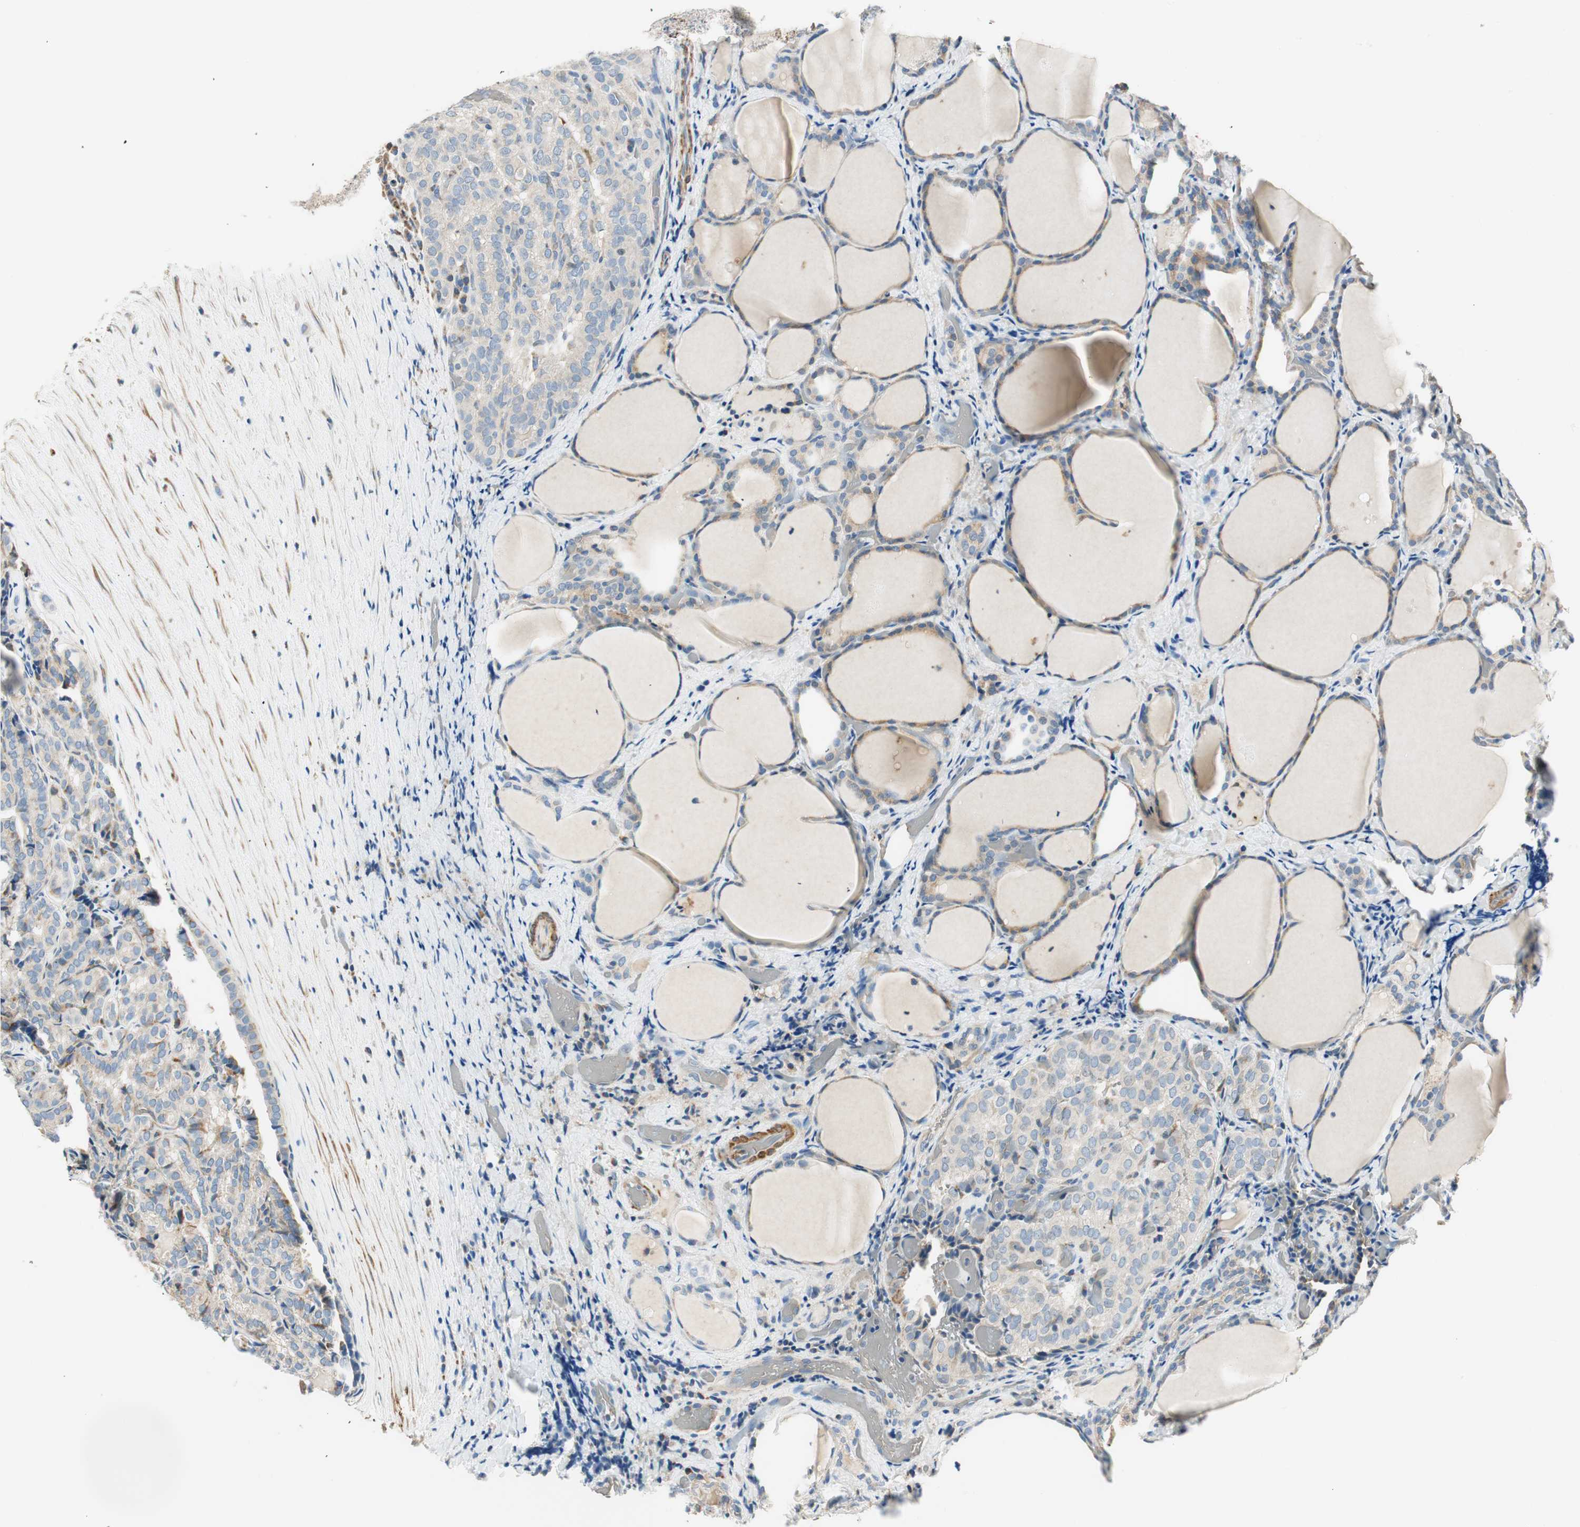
{"staining": {"intensity": "negative", "quantity": "none", "location": "none"}, "tissue": "thyroid cancer", "cell_type": "Tumor cells", "image_type": "cancer", "snomed": [{"axis": "morphology", "description": "Normal tissue, NOS"}, {"axis": "morphology", "description": "Papillary adenocarcinoma, NOS"}, {"axis": "topography", "description": "Thyroid gland"}], "caption": "A high-resolution histopathology image shows IHC staining of thyroid papillary adenocarcinoma, which shows no significant expression in tumor cells.", "gene": "RORB", "patient": {"sex": "female", "age": 30}}